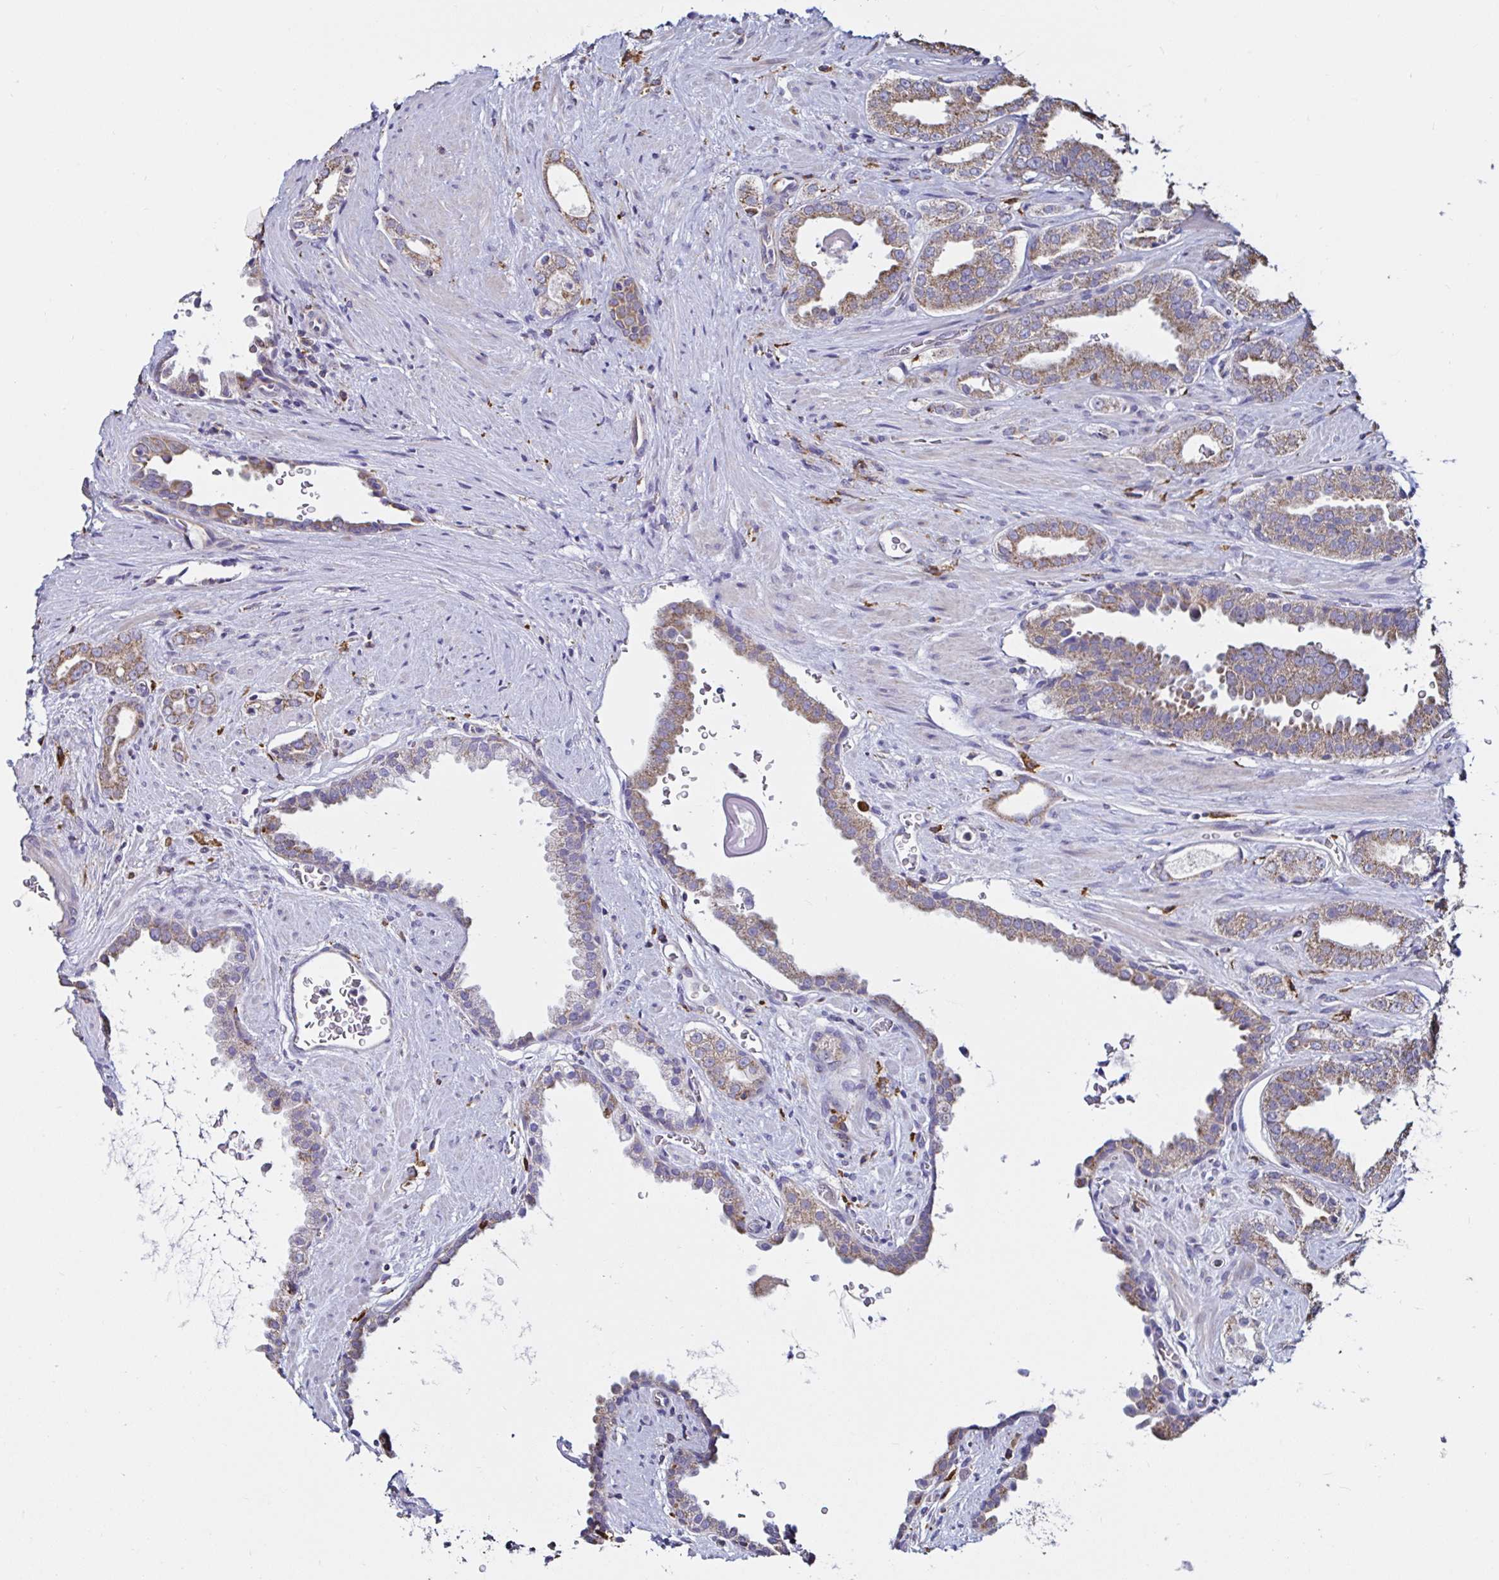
{"staining": {"intensity": "moderate", "quantity": "25%-75%", "location": "cytoplasmic/membranous"}, "tissue": "prostate cancer", "cell_type": "Tumor cells", "image_type": "cancer", "snomed": [{"axis": "morphology", "description": "Adenocarcinoma, Low grade"}, {"axis": "topography", "description": "Prostate"}], "caption": "A medium amount of moderate cytoplasmic/membranous staining is seen in approximately 25%-75% of tumor cells in prostate cancer (low-grade adenocarcinoma) tissue. The protein is shown in brown color, while the nuclei are stained blue.", "gene": "MSR1", "patient": {"sex": "male", "age": 67}}